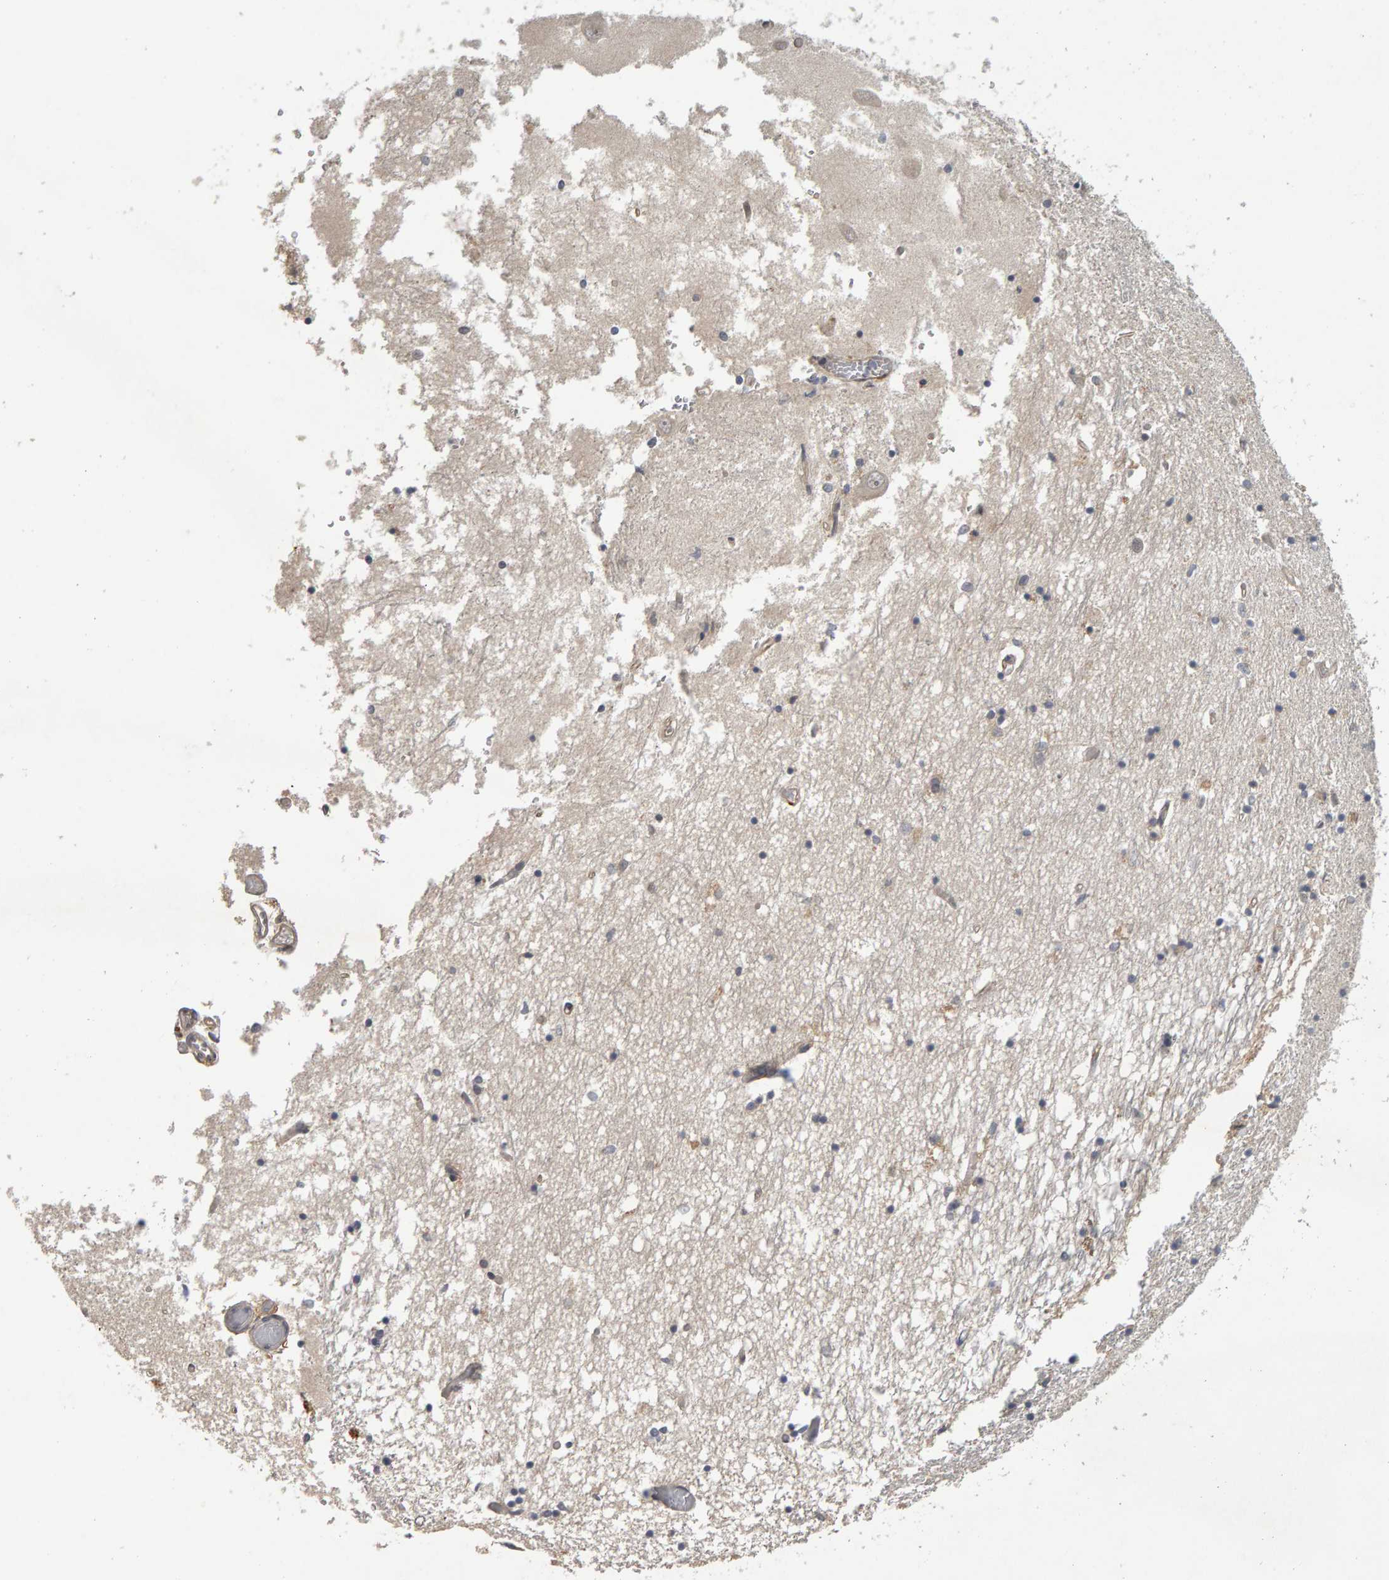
{"staining": {"intensity": "negative", "quantity": "none", "location": "none"}, "tissue": "hippocampus", "cell_type": "Glial cells", "image_type": "normal", "snomed": [{"axis": "morphology", "description": "Normal tissue, NOS"}, {"axis": "topography", "description": "Hippocampus"}], "caption": "This is a photomicrograph of immunohistochemistry staining of unremarkable hippocampus, which shows no staining in glial cells. Nuclei are stained in blue.", "gene": "CDCA5", "patient": {"sex": "male", "age": 70}}